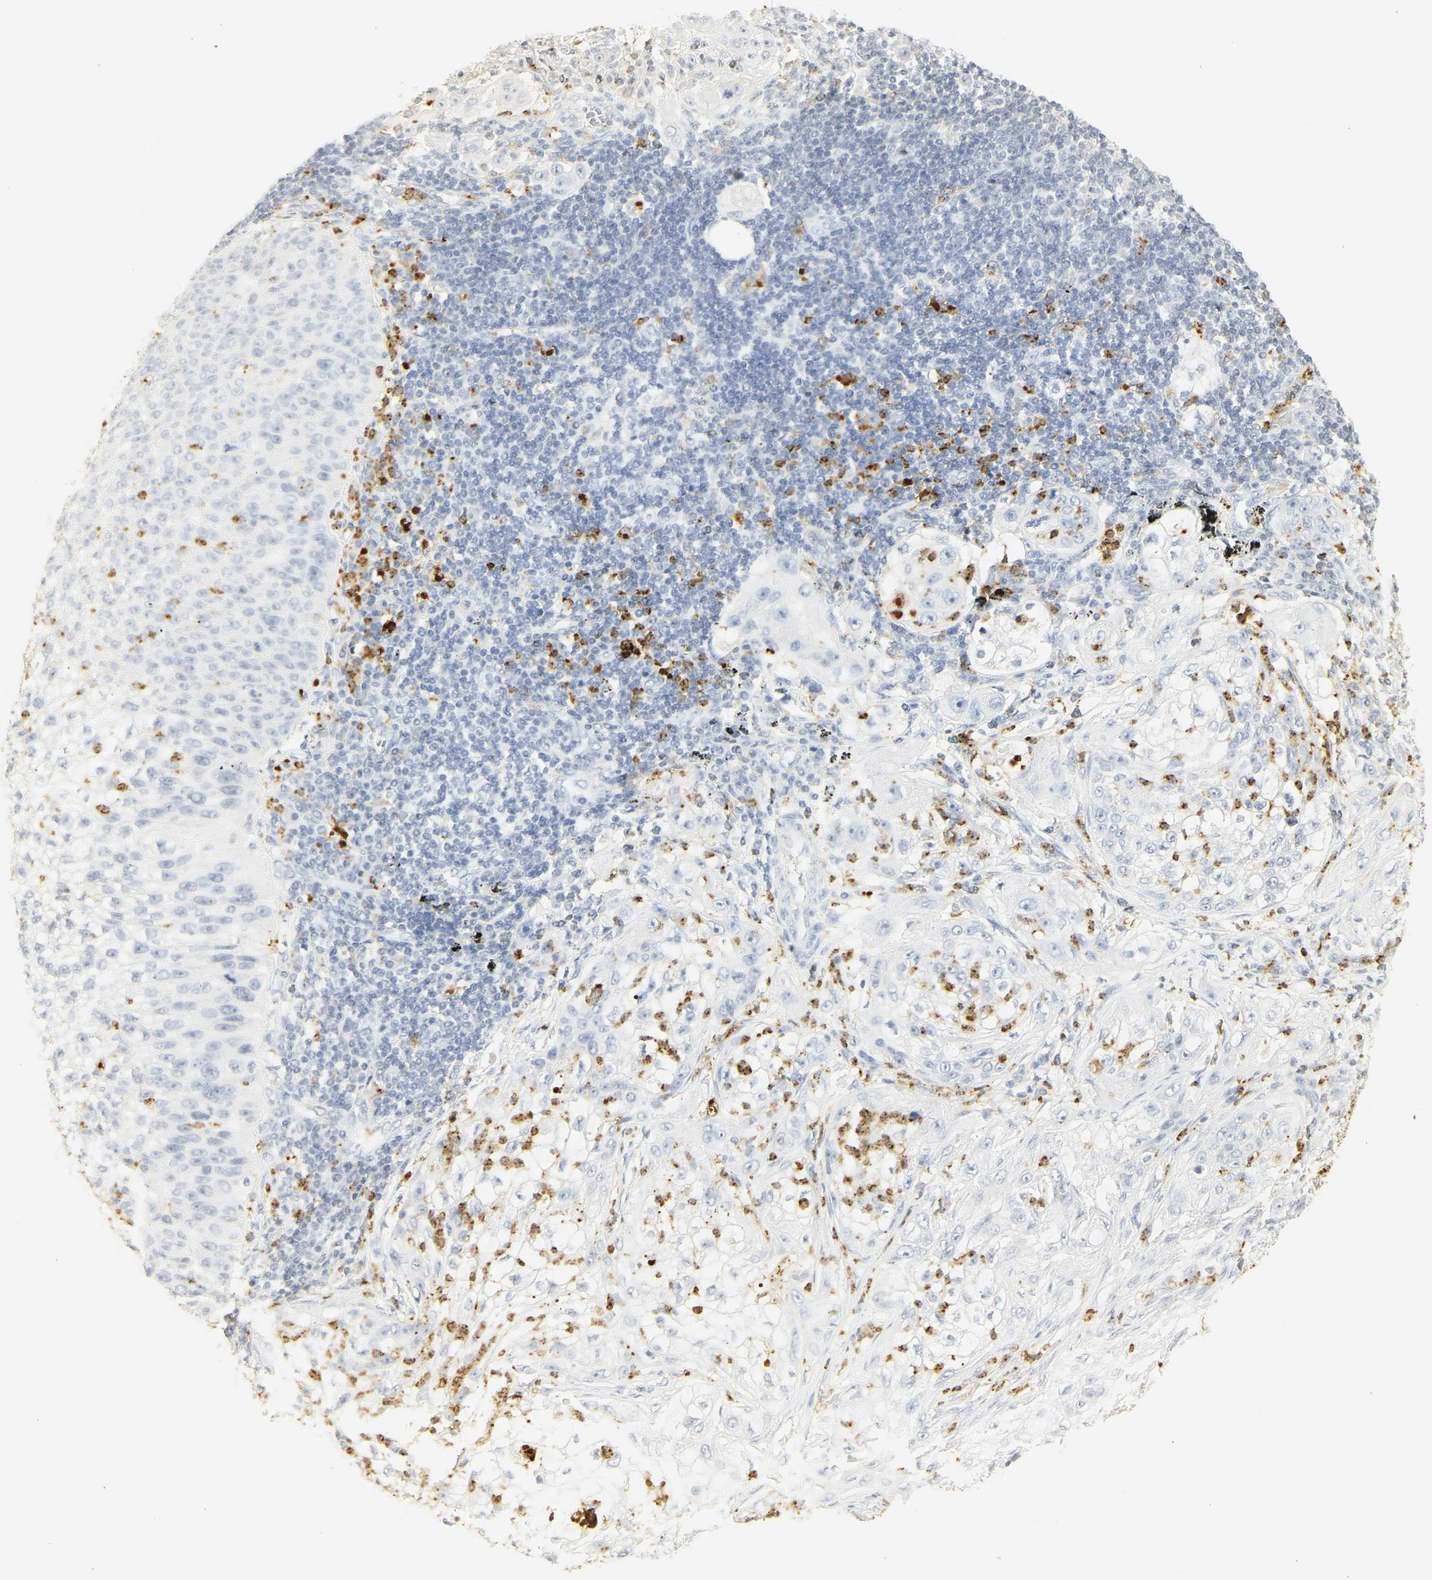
{"staining": {"intensity": "negative", "quantity": "none", "location": "none"}, "tissue": "lung cancer", "cell_type": "Tumor cells", "image_type": "cancer", "snomed": [{"axis": "morphology", "description": "Inflammation, NOS"}, {"axis": "morphology", "description": "Squamous cell carcinoma, NOS"}, {"axis": "topography", "description": "Lymph node"}, {"axis": "topography", "description": "Soft tissue"}, {"axis": "topography", "description": "Lung"}], "caption": "Immunohistochemistry (IHC) image of lung cancer stained for a protein (brown), which exhibits no positivity in tumor cells.", "gene": "MPO", "patient": {"sex": "male", "age": 66}}